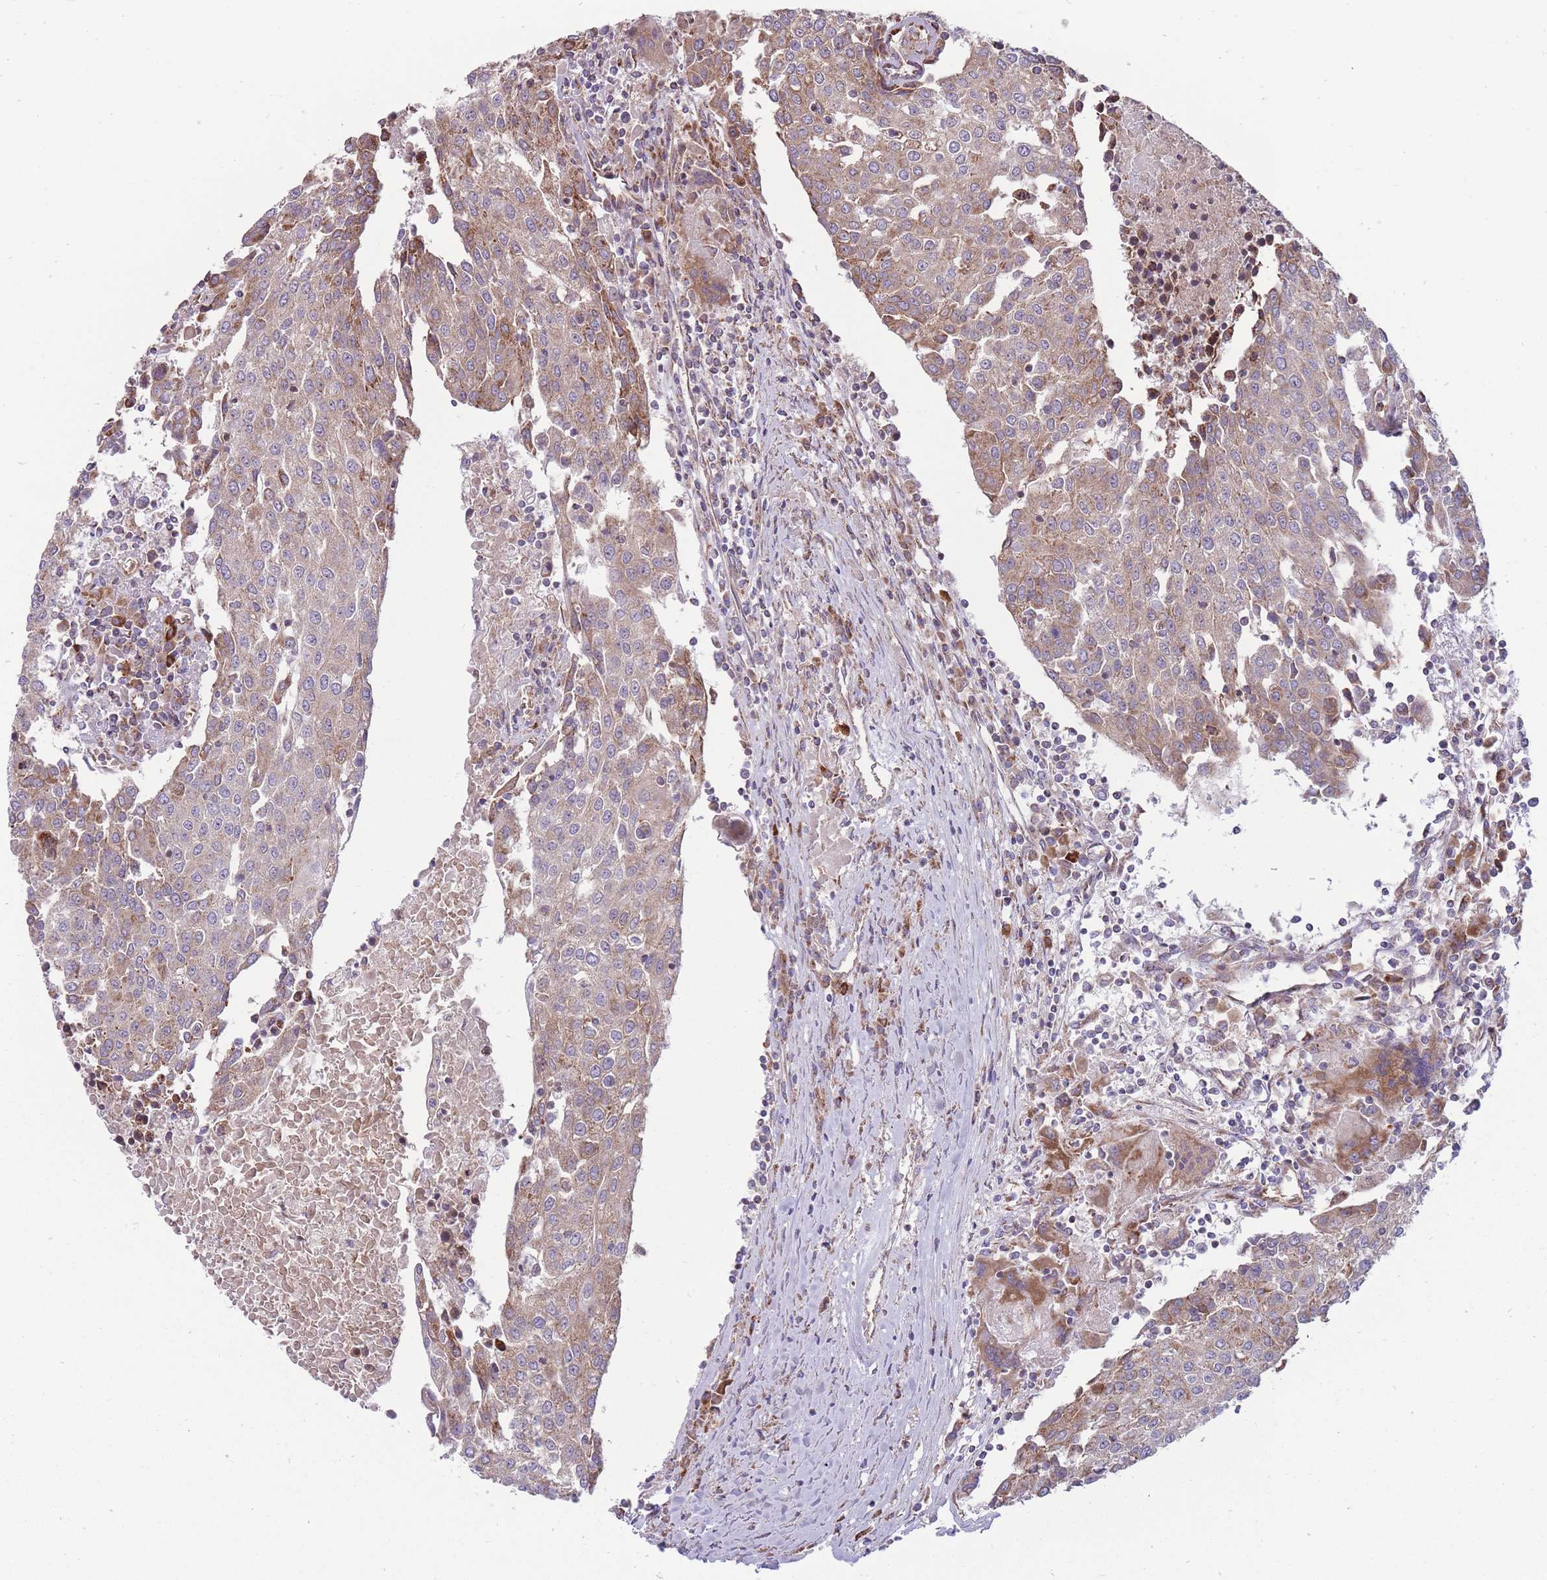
{"staining": {"intensity": "moderate", "quantity": "<25%", "location": "cytoplasmic/membranous"}, "tissue": "urothelial cancer", "cell_type": "Tumor cells", "image_type": "cancer", "snomed": [{"axis": "morphology", "description": "Urothelial carcinoma, High grade"}, {"axis": "topography", "description": "Urinary bladder"}], "caption": "The immunohistochemical stain shows moderate cytoplasmic/membranous positivity in tumor cells of high-grade urothelial carcinoma tissue.", "gene": "ANKRD10", "patient": {"sex": "female", "age": 85}}